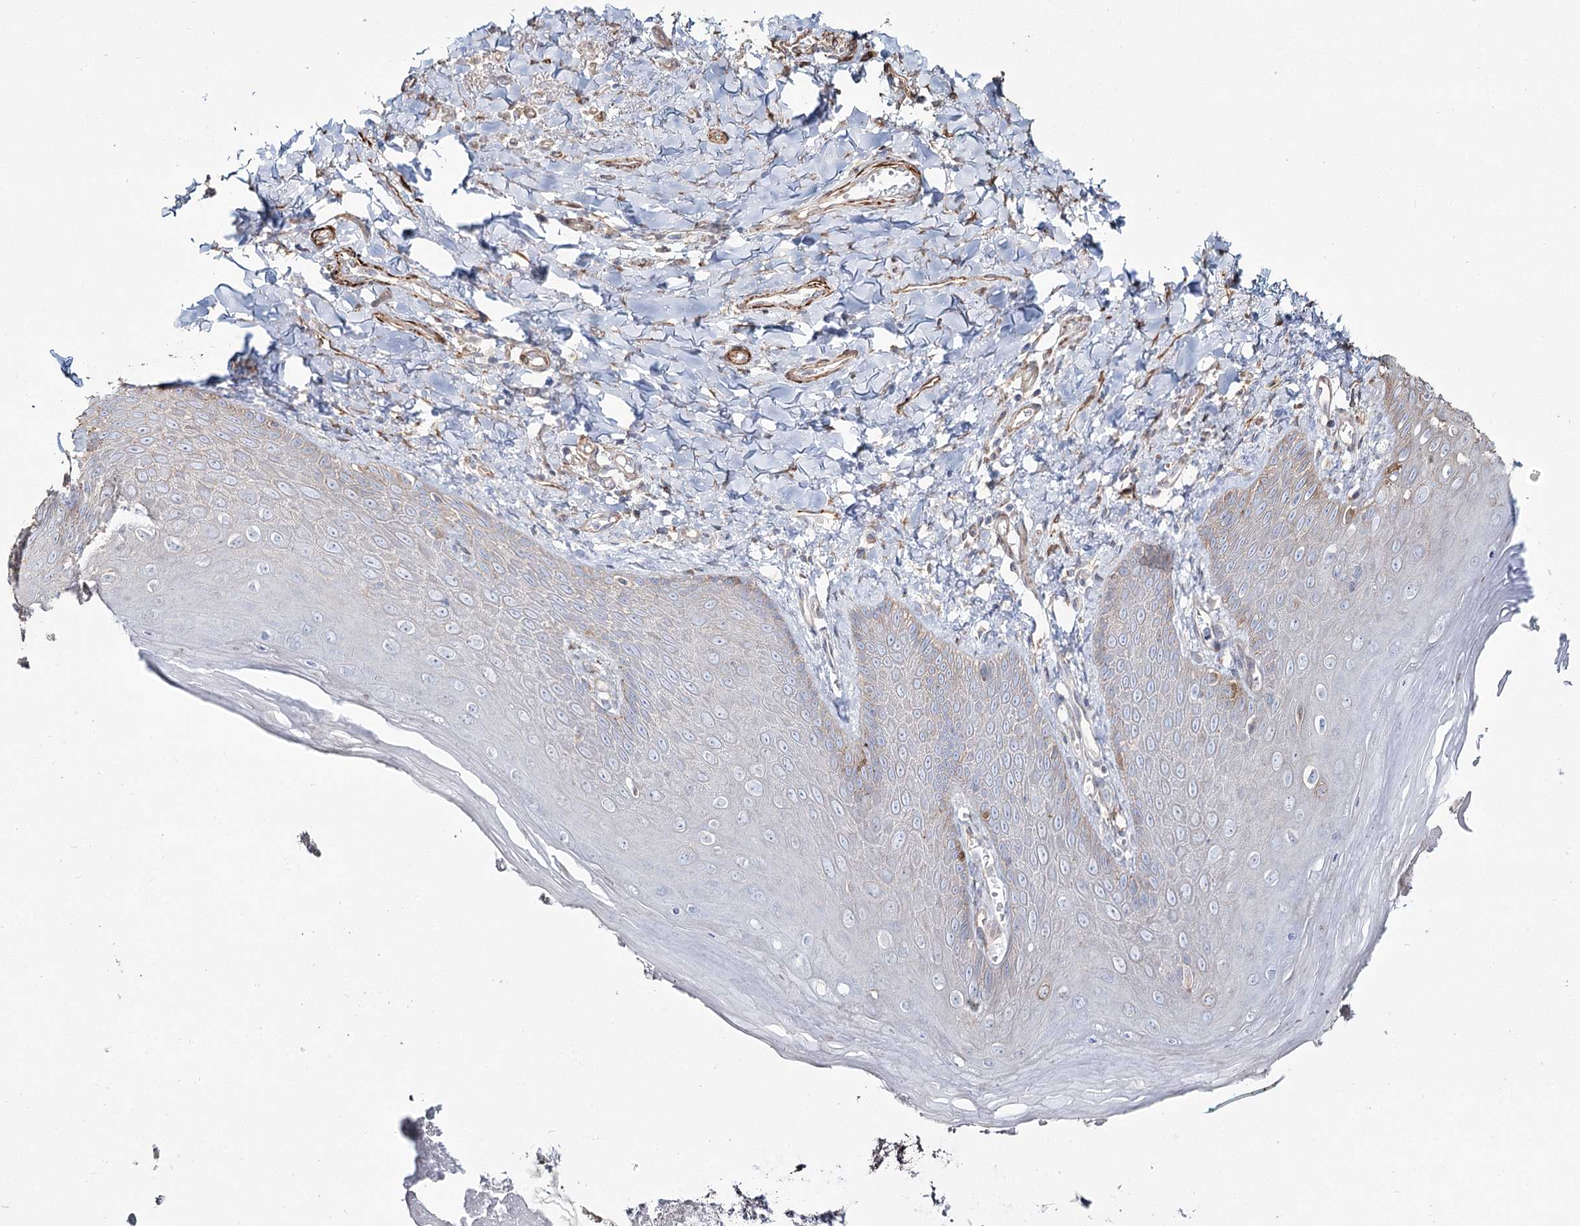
{"staining": {"intensity": "moderate", "quantity": "<25%", "location": "cytoplasmic/membranous"}, "tissue": "skin", "cell_type": "Epidermal cells", "image_type": "normal", "snomed": [{"axis": "morphology", "description": "Normal tissue, NOS"}, {"axis": "topography", "description": "Anal"}], "caption": "Approximately <25% of epidermal cells in benign human skin reveal moderate cytoplasmic/membranous protein expression as visualized by brown immunohistochemical staining.", "gene": "SUMF1", "patient": {"sex": "male", "age": 78}}